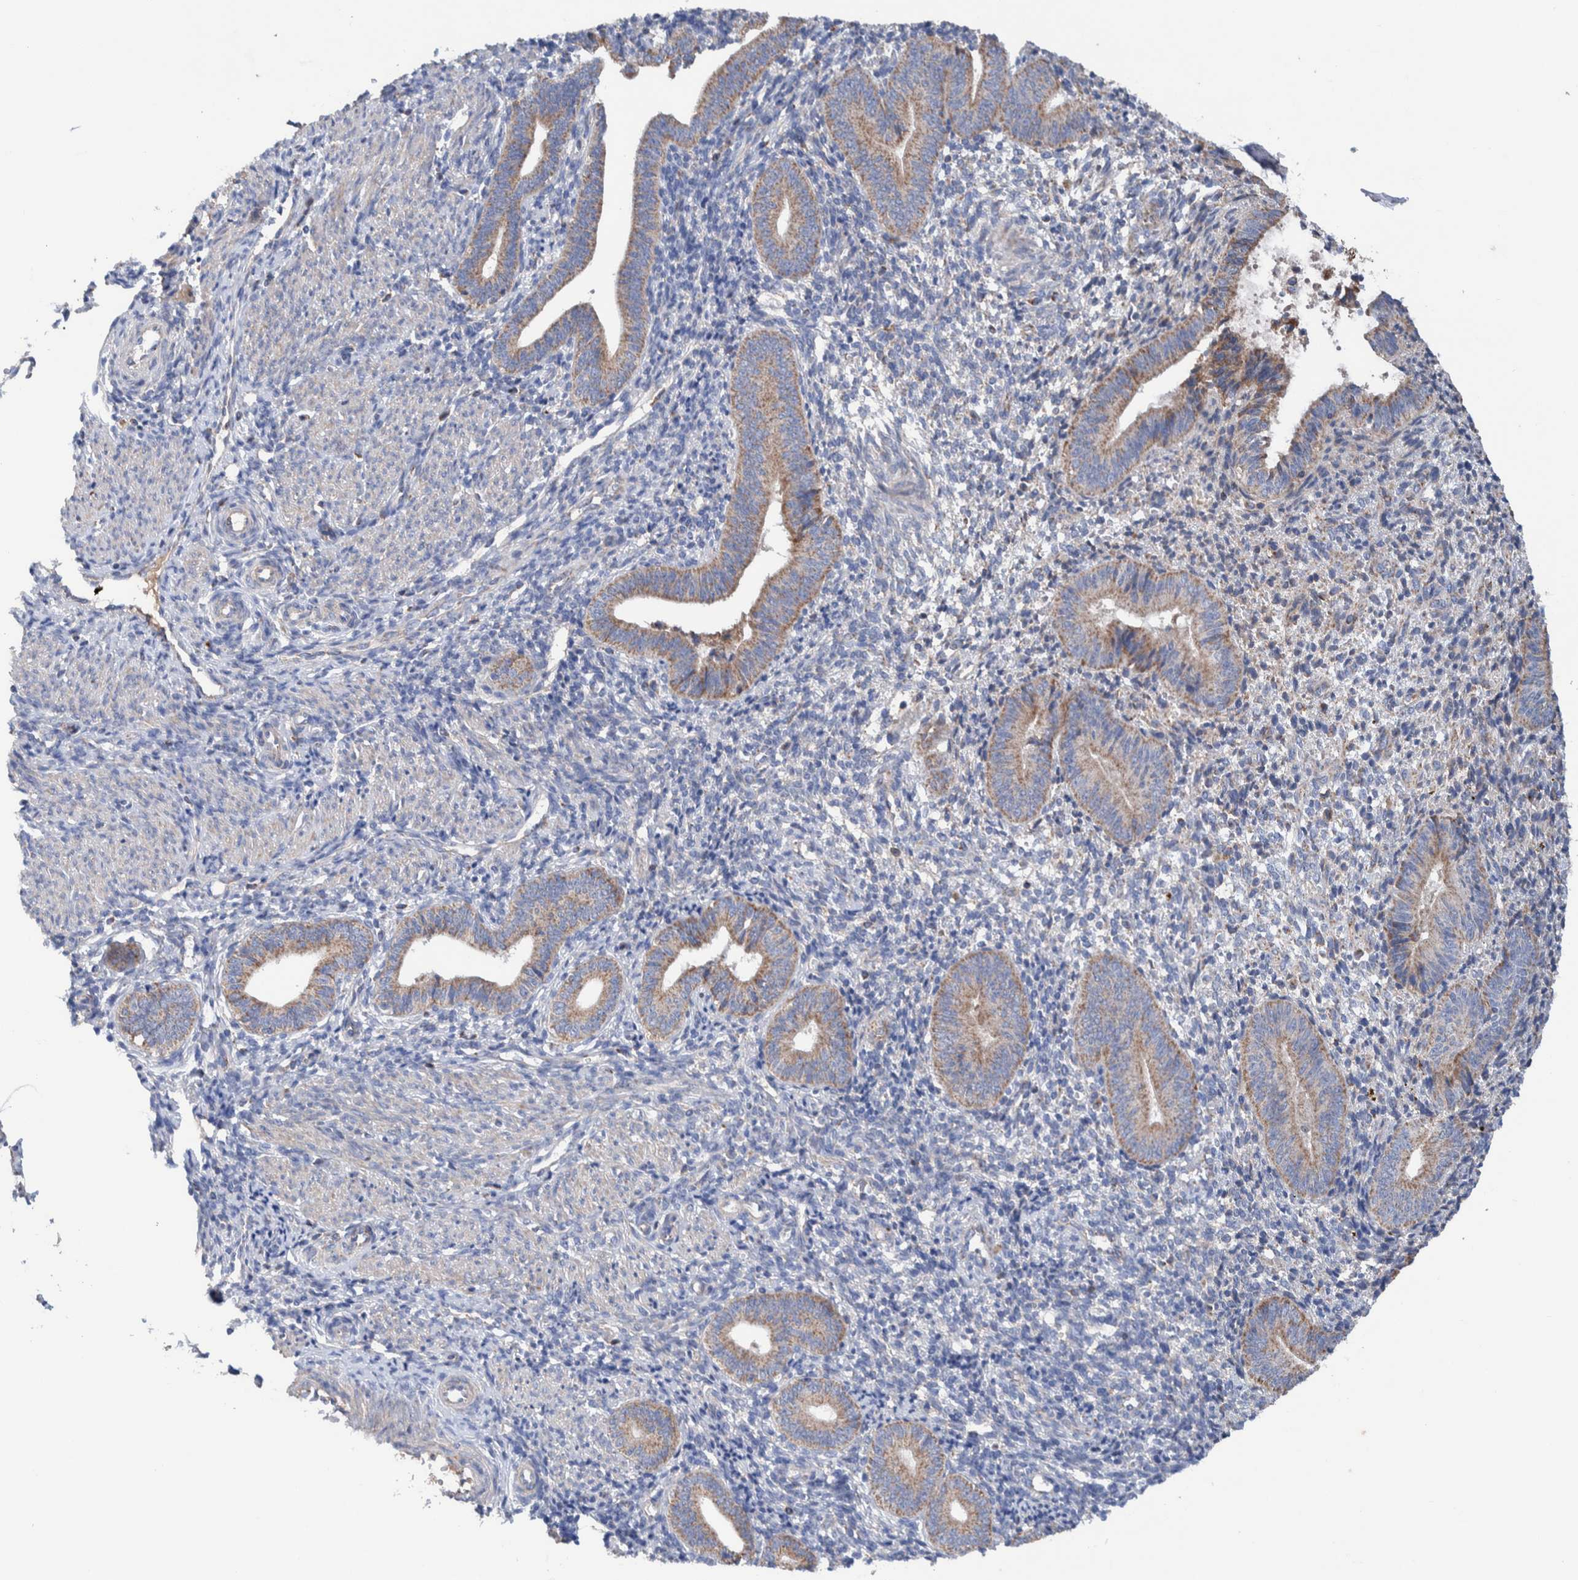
{"staining": {"intensity": "negative", "quantity": "none", "location": "none"}, "tissue": "endometrium", "cell_type": "Cells in endometrial stroma", "image_type": "normal", "snomed": [{"axis": "morphology", "description": "Normal tissue, NOS"}, {"axis": "topography", "description": "Uterus"}, {"axis": "topography", "description": "Endometrium"}], "caption": "This is a image of immunohistochemistry (IHC) staining of normal endometrium, which shows no positivity in cells in endometrial stroma.", "gene": "DECR1", "patient": {"sex": "female", "age": 33}}